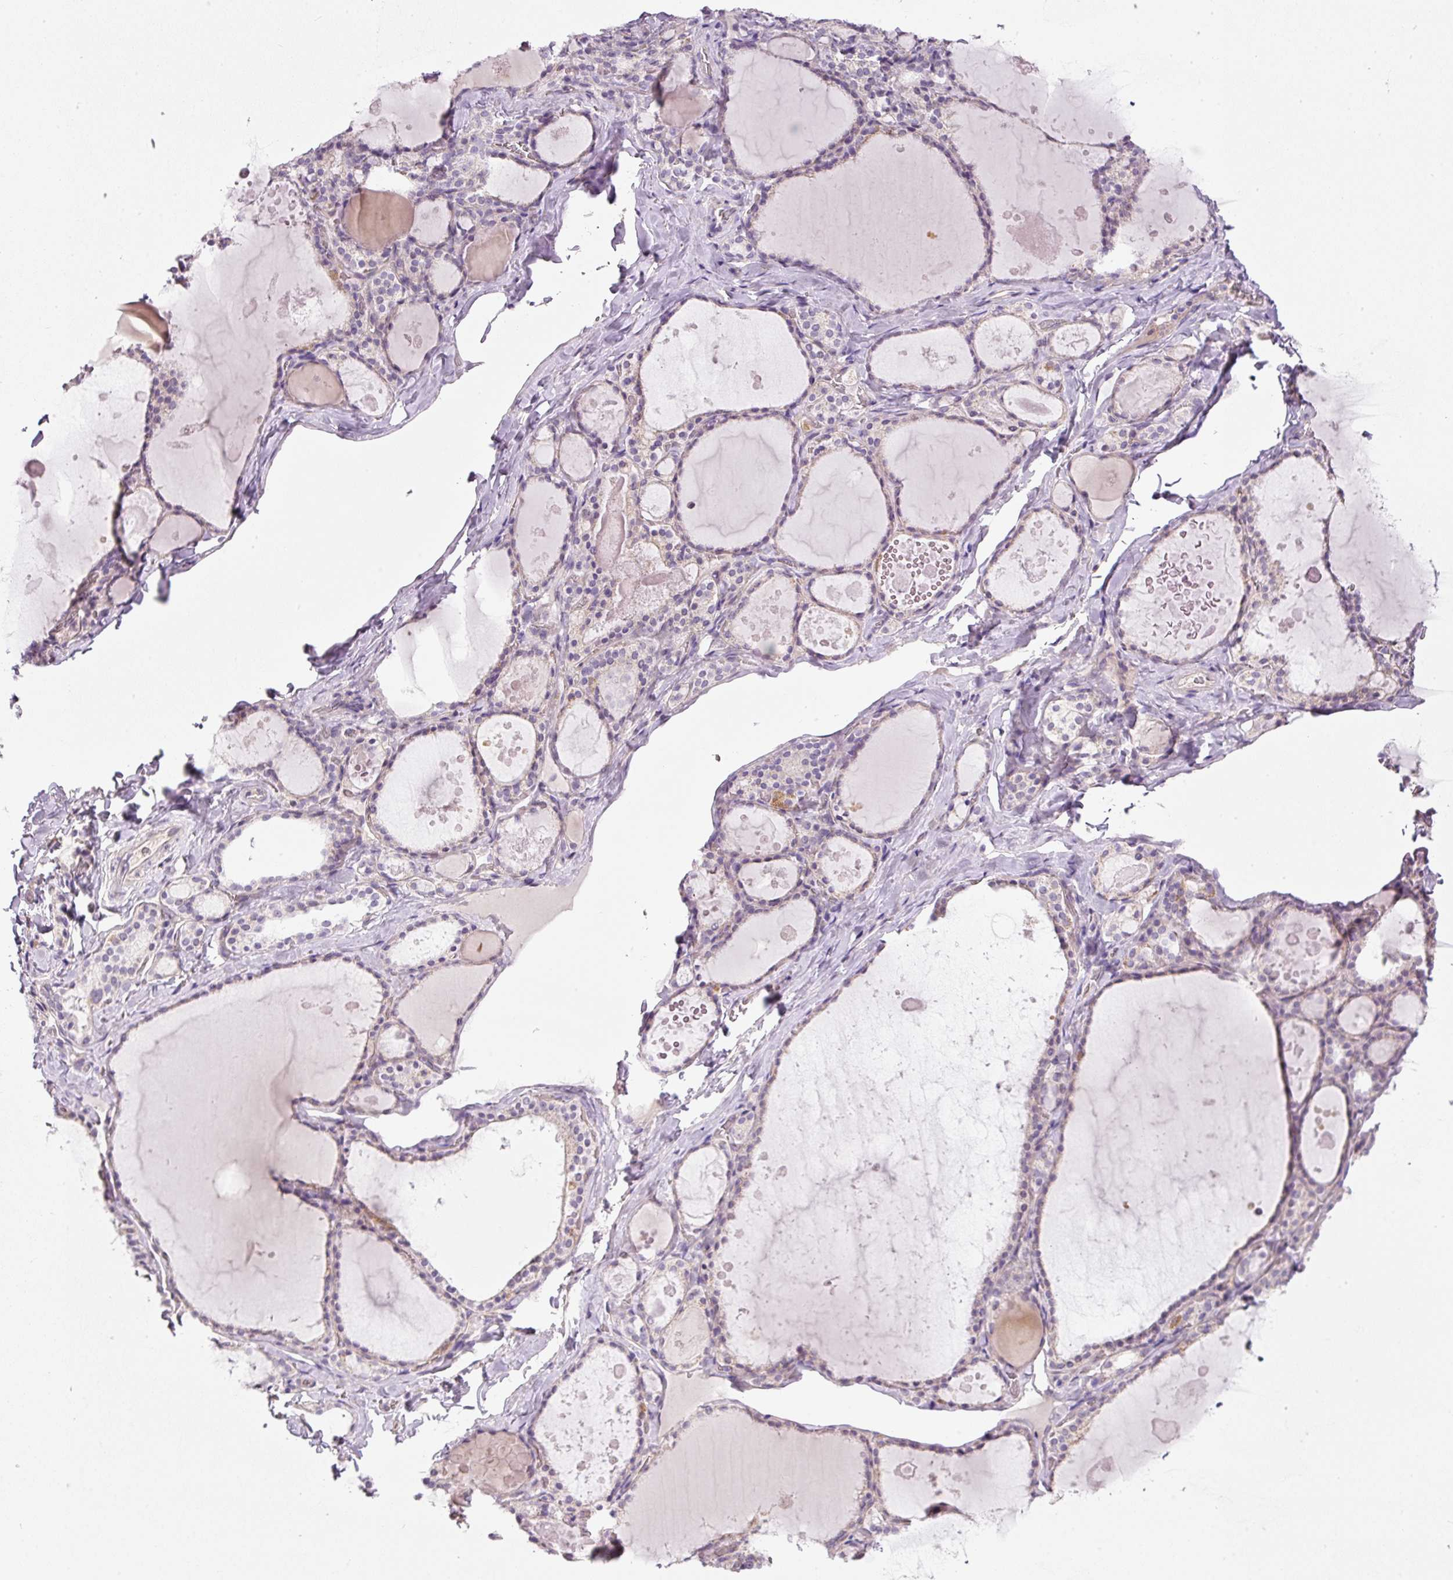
{"staining": {"intensity": "negative", "quantity": "none", "location": "none"}, "tissue": "thyroid gland", "cell_type": "Glandular cells", "image_type": "normal", "snomed": [{"axis": "morphology", "description": "Normal tissue, NOS"}, {"axis": "topography", "description": "Thyroid gland"}], "caption": "Immunohistochemistry (IHC) image of normal thyroid gland: thyroid gland stained with DAB reveals no significant protein staining in glandular cells. (Immunohistochemistry (IHC), brightfield microscopy, high magnification).", "gene": "KPNA5", "patient": {"sex": "male", "age": 56}}